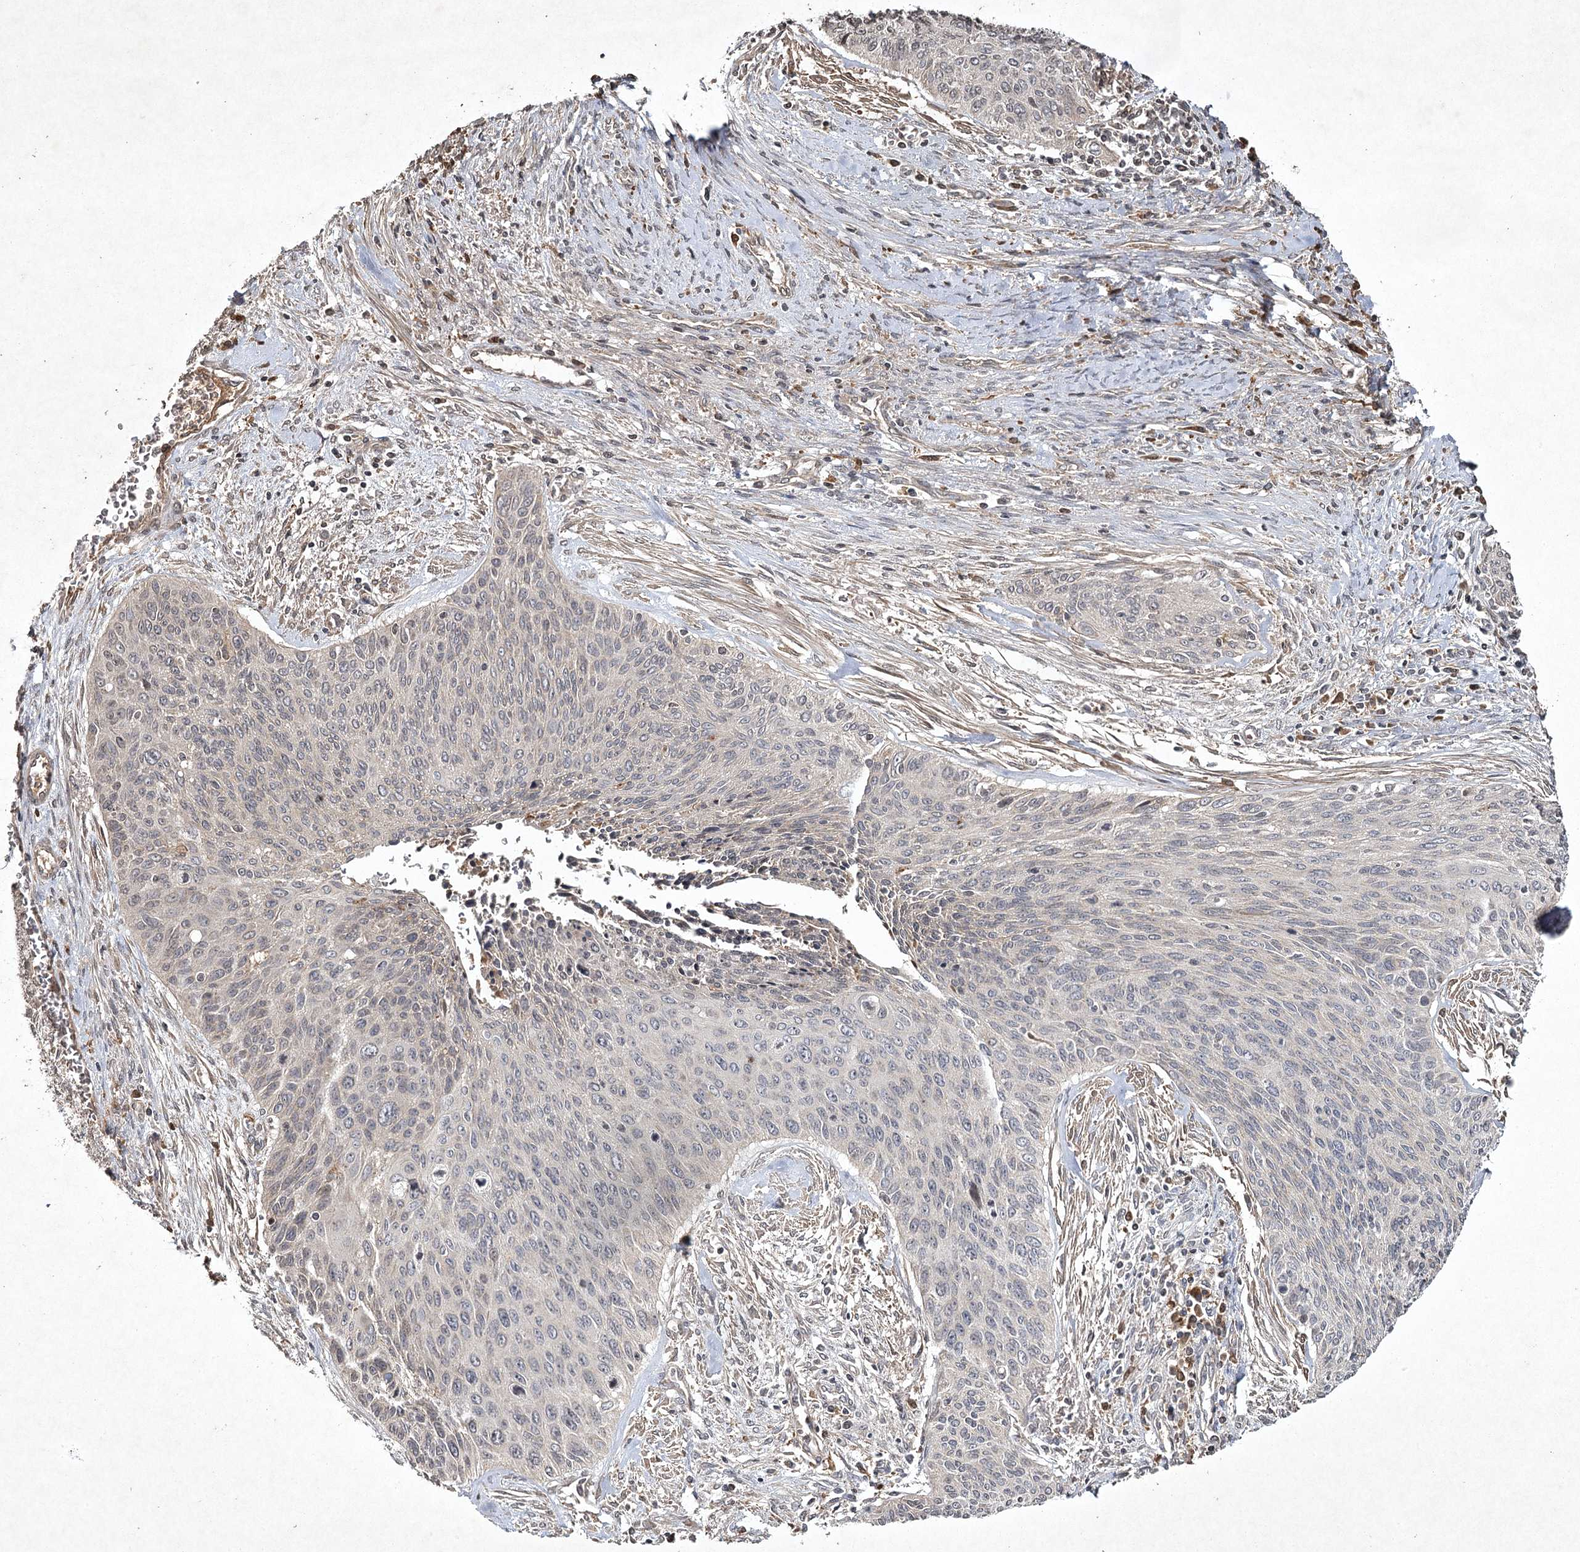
{"staining": {"intensity": "negative", "quantity": "none", "location": "none"}, "tissue": "cervical cancer", "cell_type": "Tumor cells", "image_type": "cancer", "snomed": [{"axis": "morphology", "description": "Squamous cell carcinoma, NOS"}, {"axis": "topography", "description": "Cervix"}], "caption": "DAB immunohistochemical staining of human cervical cancer demonstrates no significant positivity in tumor cells.", "gene": "CYP2B6", "patient": {"sex": "female", "age": 55}}